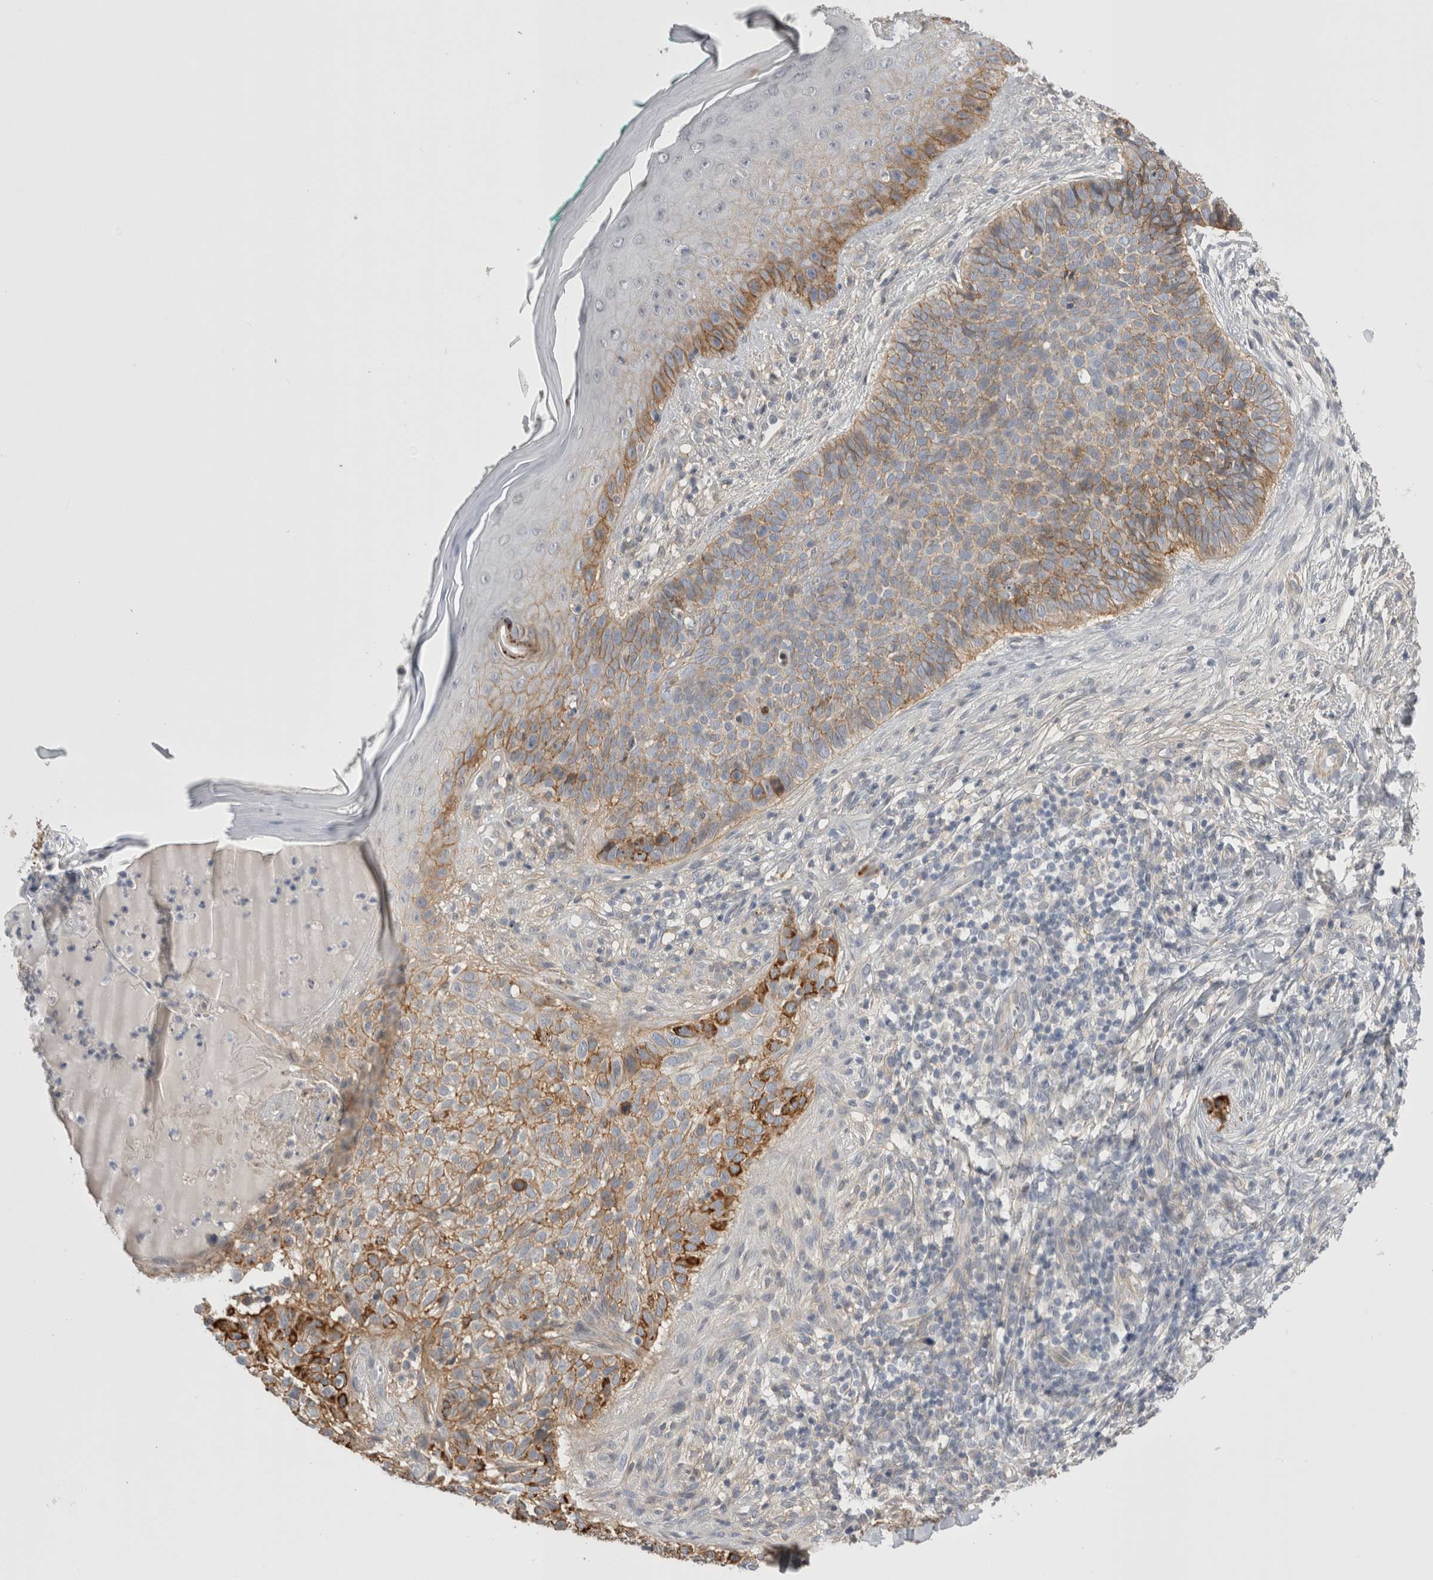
{"staining": {"intensity": "moderate", "quantity": ">75%", "location": "cytoplasmic/membranous"}, "tissue": "skin cancer", "cell_type": "Tumor cells", "image_type": "cancer", "snomed": [{"axis": "morphology", "description": "Normal tissue, NOS"}, {"axis": "morphology", "description": "Basal cell carcinoma"}, {"axis": "topography", "description": "Skin"}], "caption": "Tumor cells show medium levels of moderate cytoplasmic/membranous expression in about >75% of cells in human skin basal cell carcinoma. The staining was performed using DAB, with brown indicating positive protein expression. Nuclei are stained blue with hematoxylin.", "gene": "VANGL1", "patient": {"sex": "male", "age": 67}}